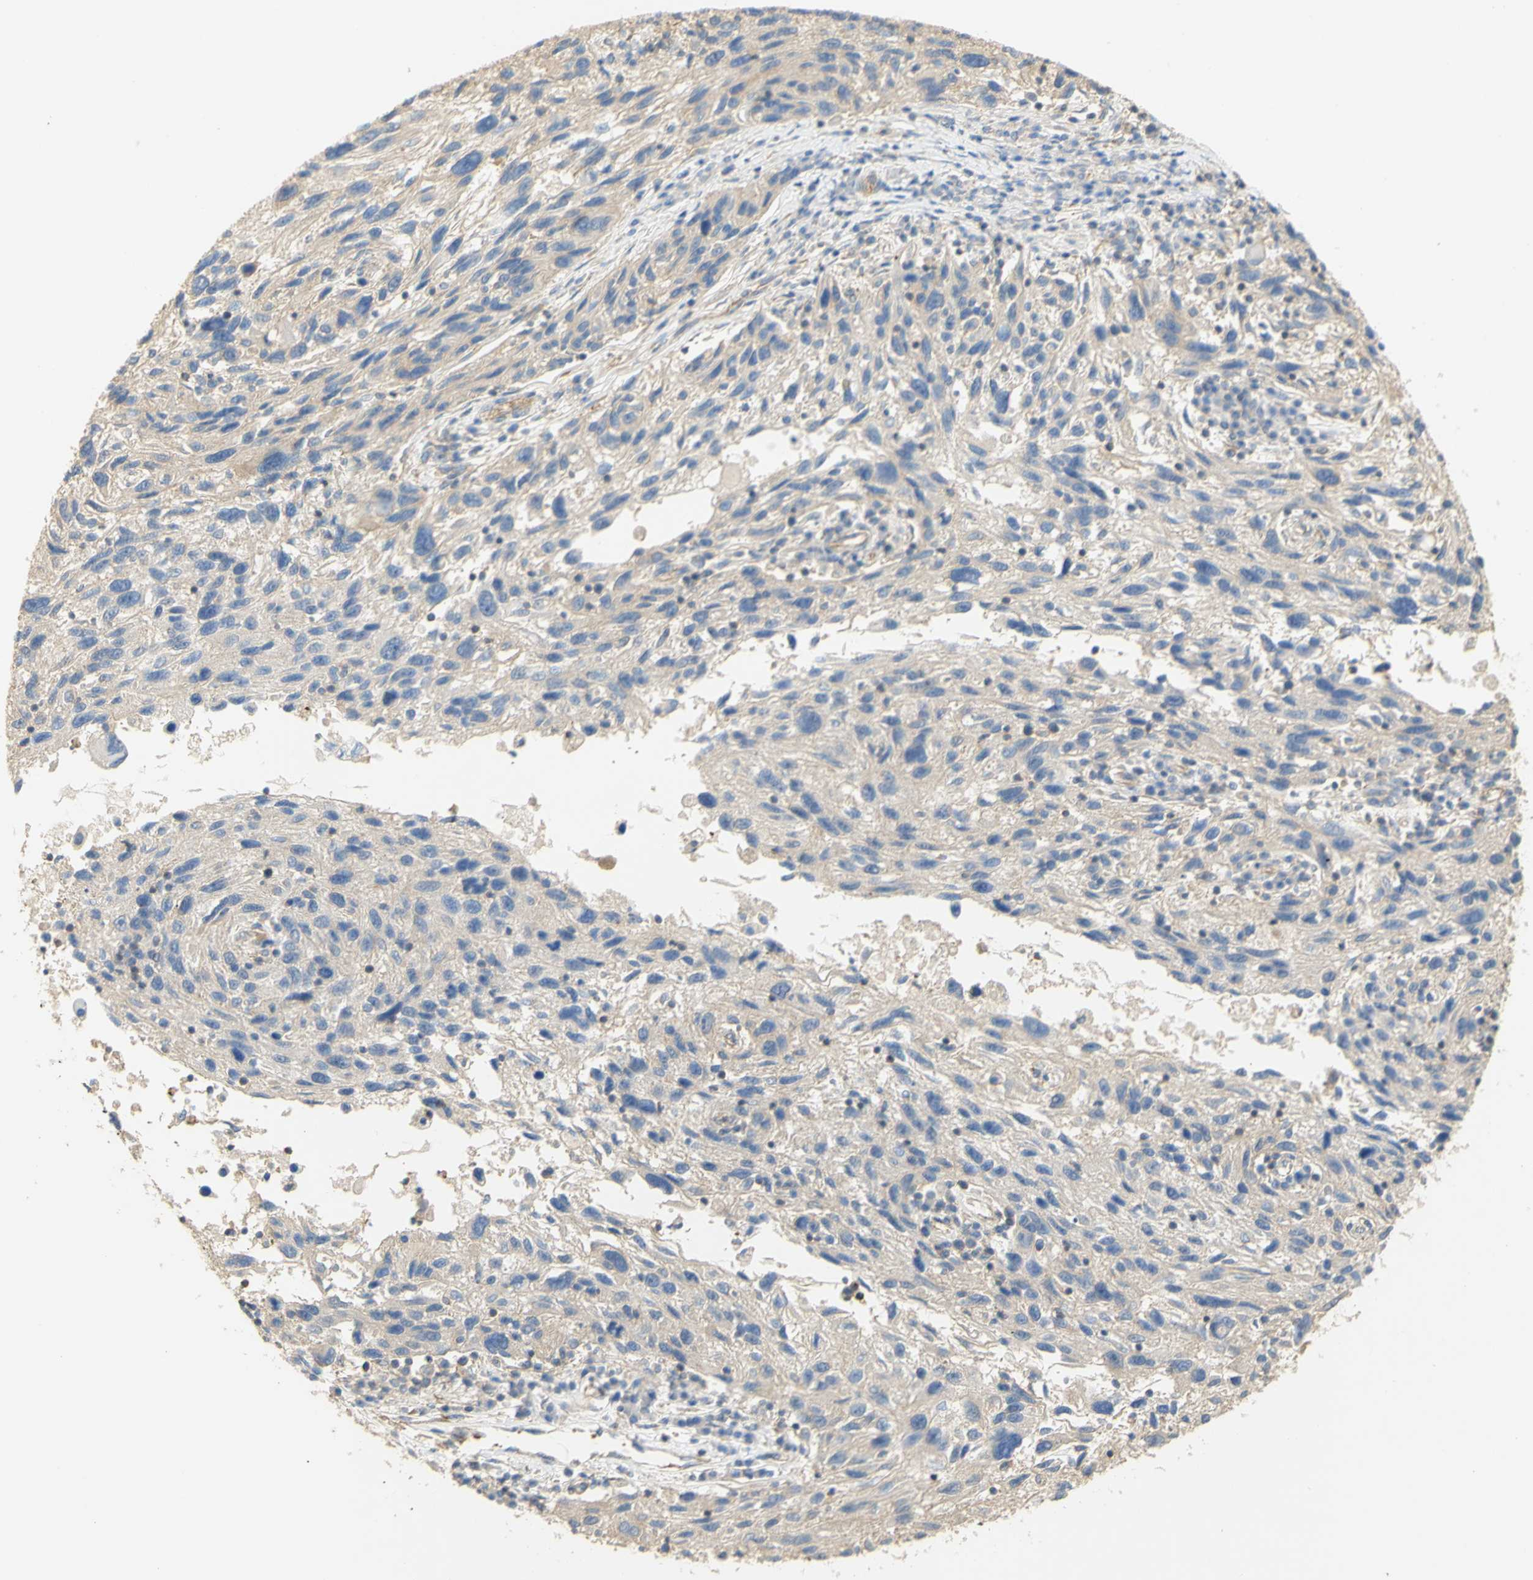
{"staining": {"intensity": "negative", "quantity": "none", "location": "none"}, "tissue": "melanoma", "cell_type": "Tumor cells", "image_type": "cancer", "snomed": [{"axis": "morphology", "description": "Malignant melanoma, NOS"}, {"axis": "topography", "description": "Skin"}], "caption": "Protein analysis of melanoma shows no significant positivity in tumor cells.", "gene": "KCNE4", "patient": {"sex": "male", "age": 53}}